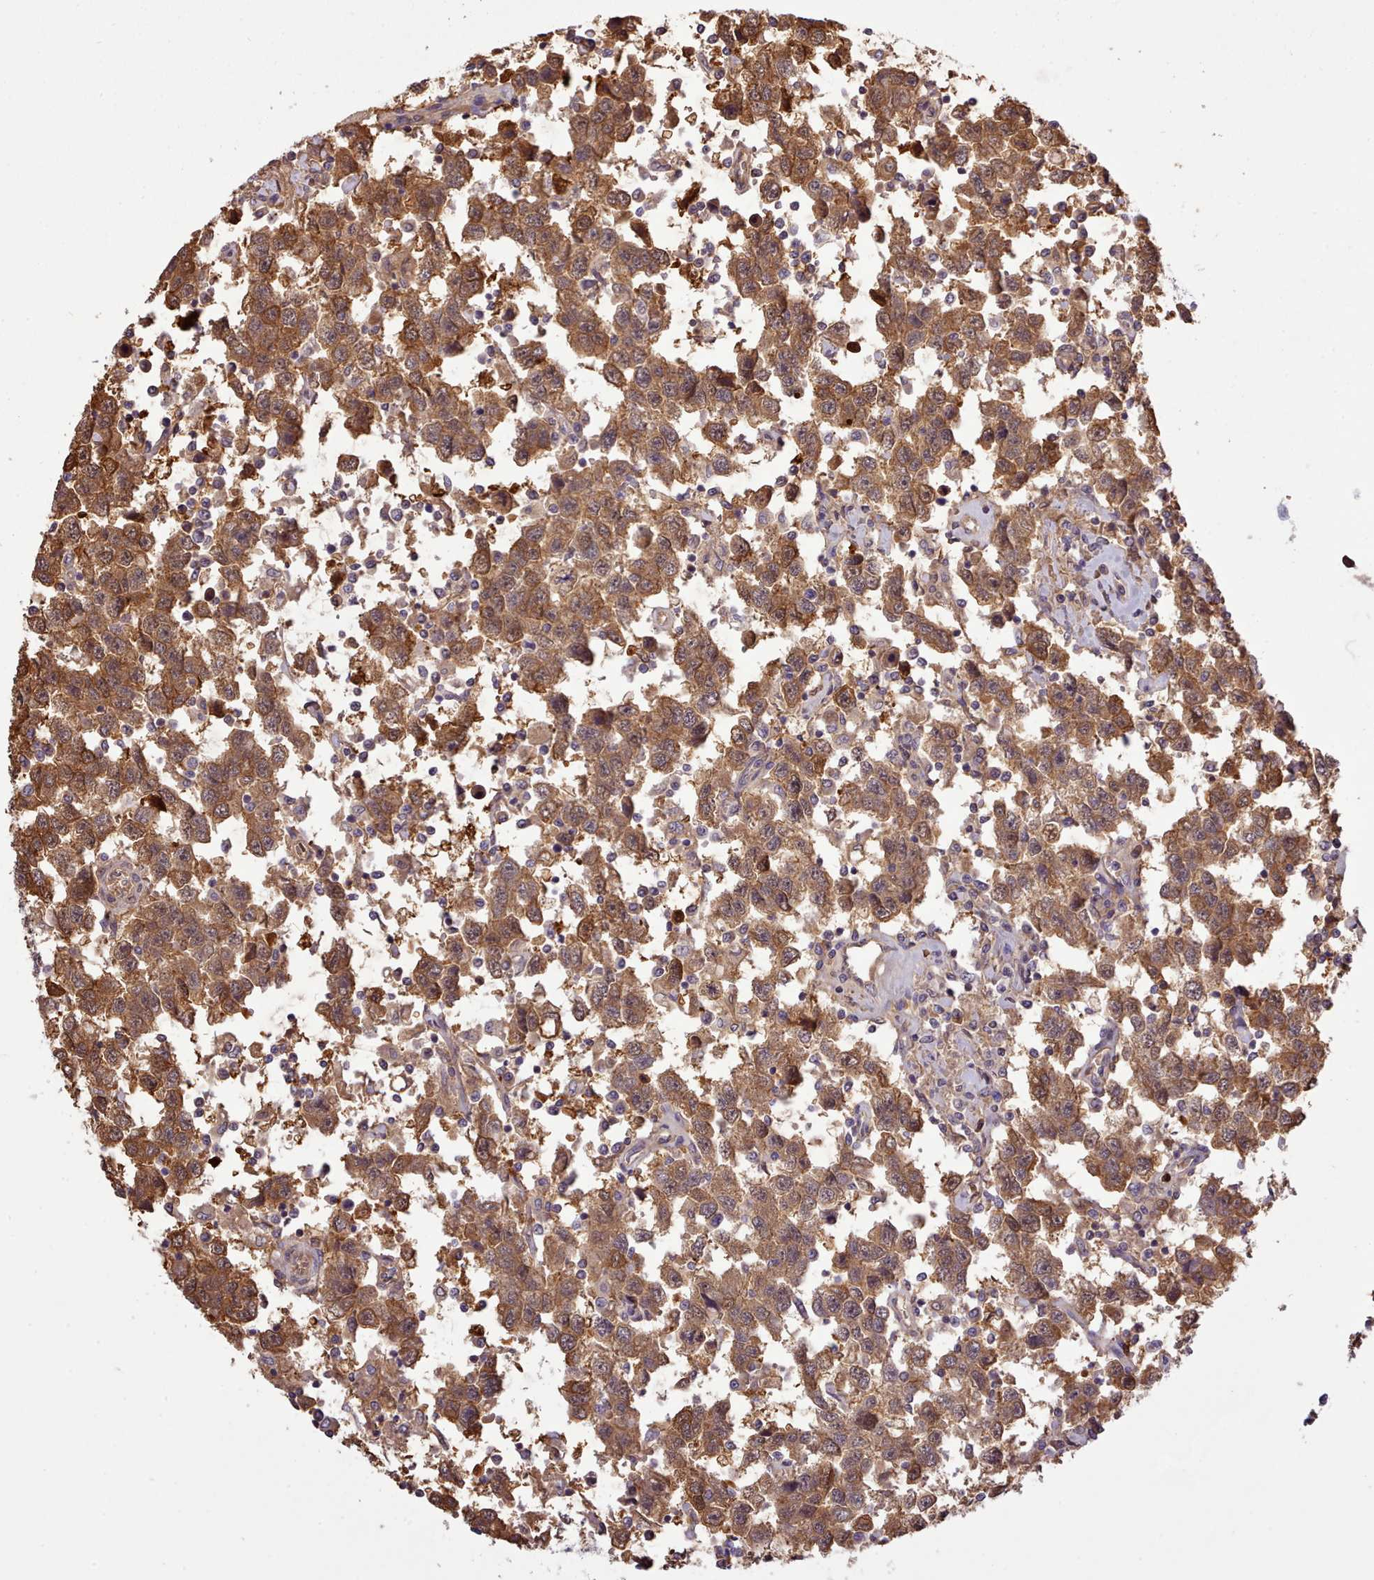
{"staining": {"intensity": "moderate", "quantity": ">75%", "location": "cytoplasmic/membranous,nuclear"}, "tissue": "testis cancer", "cell_type": "Tumor cells", "image_type": "cancer", "snomed": [{"axis": "morphology", "description": "Seminoma, NOS"}, {"axis": "topography", "description": "Testis"}], "caption": "Human testis seminoma stained for a protein (brown) displays moderate cytoplasmic/membranous and nuclear positive expression in about >75% of tumor cells.", "gene": "ARL17A", "patient": {"sex": "male", "age": 41}}